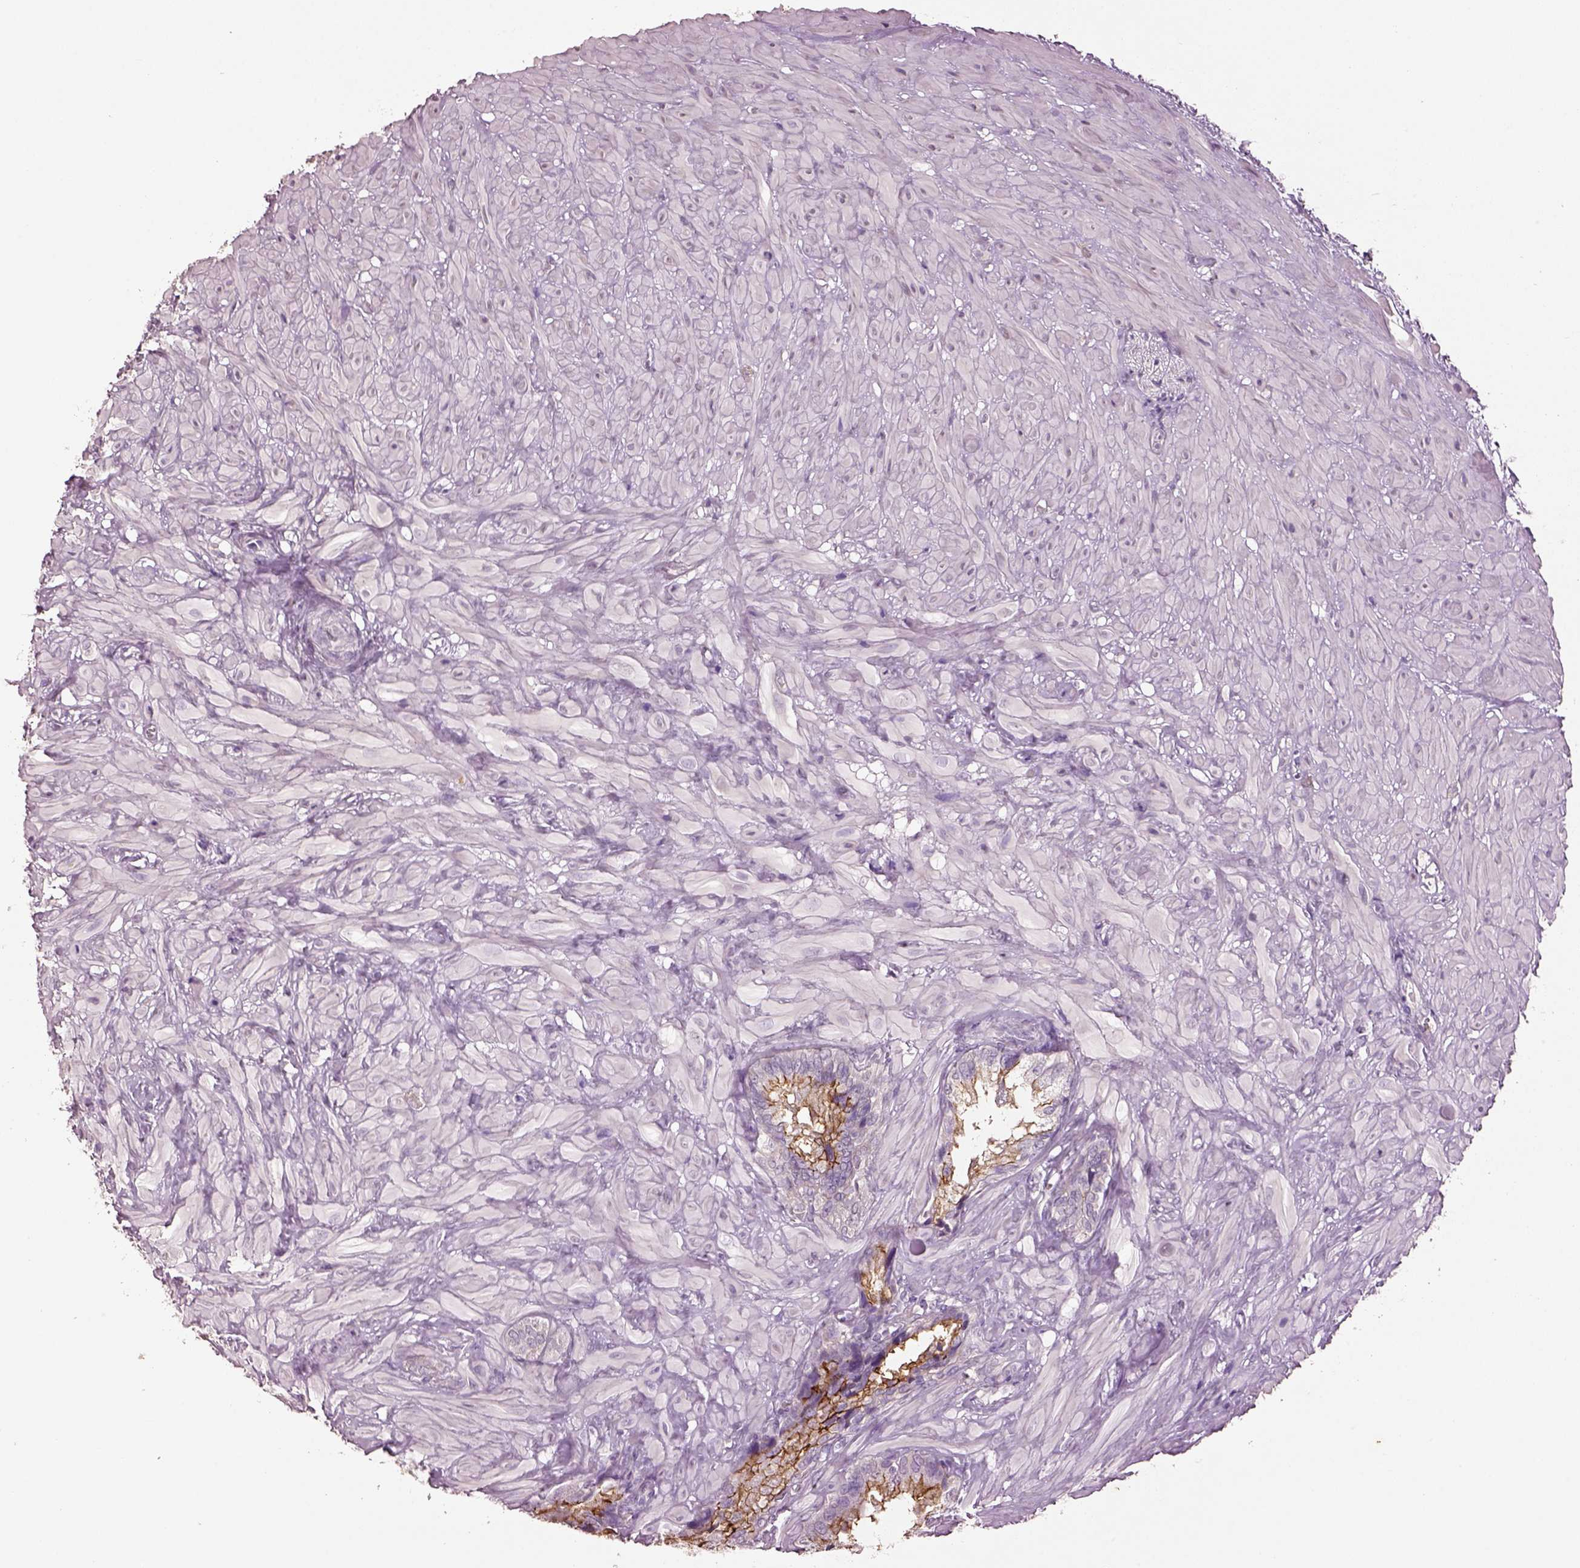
{"staining": {"intensity": "strong", "quantity": "25%-75%", "location": "cytoplasmic/membranous"}, "tissue": "seminal vesicle", "cell_type": "Glandular cells", "image_type": "normal", "snomed": [{"axis": "morphology", "description": "Normal tissue, NOS"}, {"axis": "topography", "description": "Seminal veicle"}], "caption": "High-power microscopy captured an immunohistochemistry (IHC) photomicrograph of unremarkable seminal vesicle, revealing strong cytoplasmic/membranous expression in approximately 25%-75% of glandular cells. Using DAB (brown) and hematoxylin (blue) stains, captured at high magnification using brightfield microscopy.", "gene": "KCNIP3", "patient": {"sex": "male", "age": 72}}